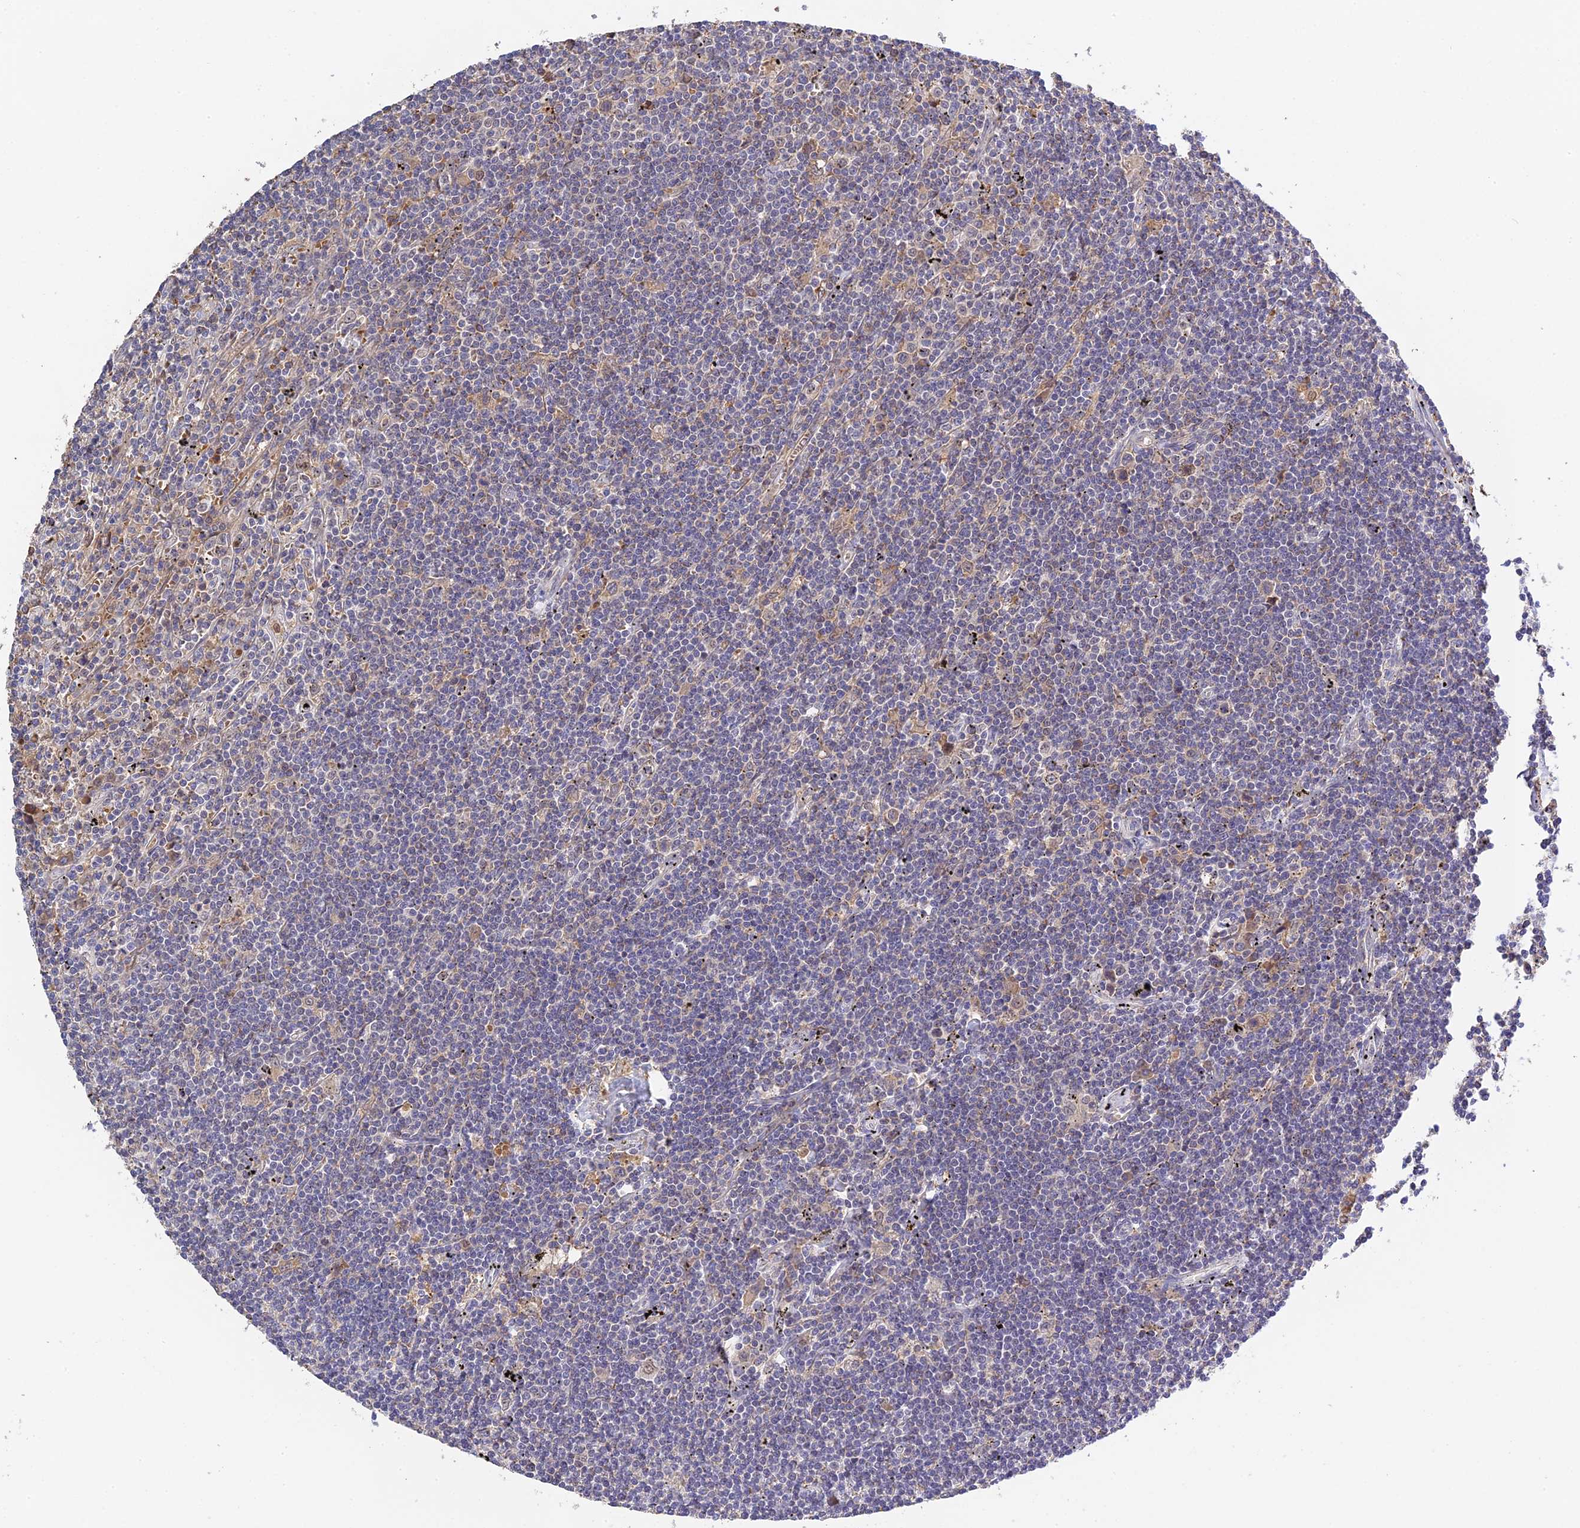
{"staining": {"intensity": "negative", "quantity": "none", "location": "none"}, "tissue": "lymphoma", "cell_type": "Tumor cells", "image_type": "cancer", "snomed": [{"axis": "morphology", "description": "Malignant lymphoma, non-Hodgkin's type, Low grade"}, {"axis": "topography", "description": "Spleen"}], "caption": "High power microscopy histopathology image of an immunohistochemistry (IHC) histopathology image of lymphoma, revealing no significant staining in tumor cells.", "gene": "PZP", "patient": {"sex": "male", "age": 76}}